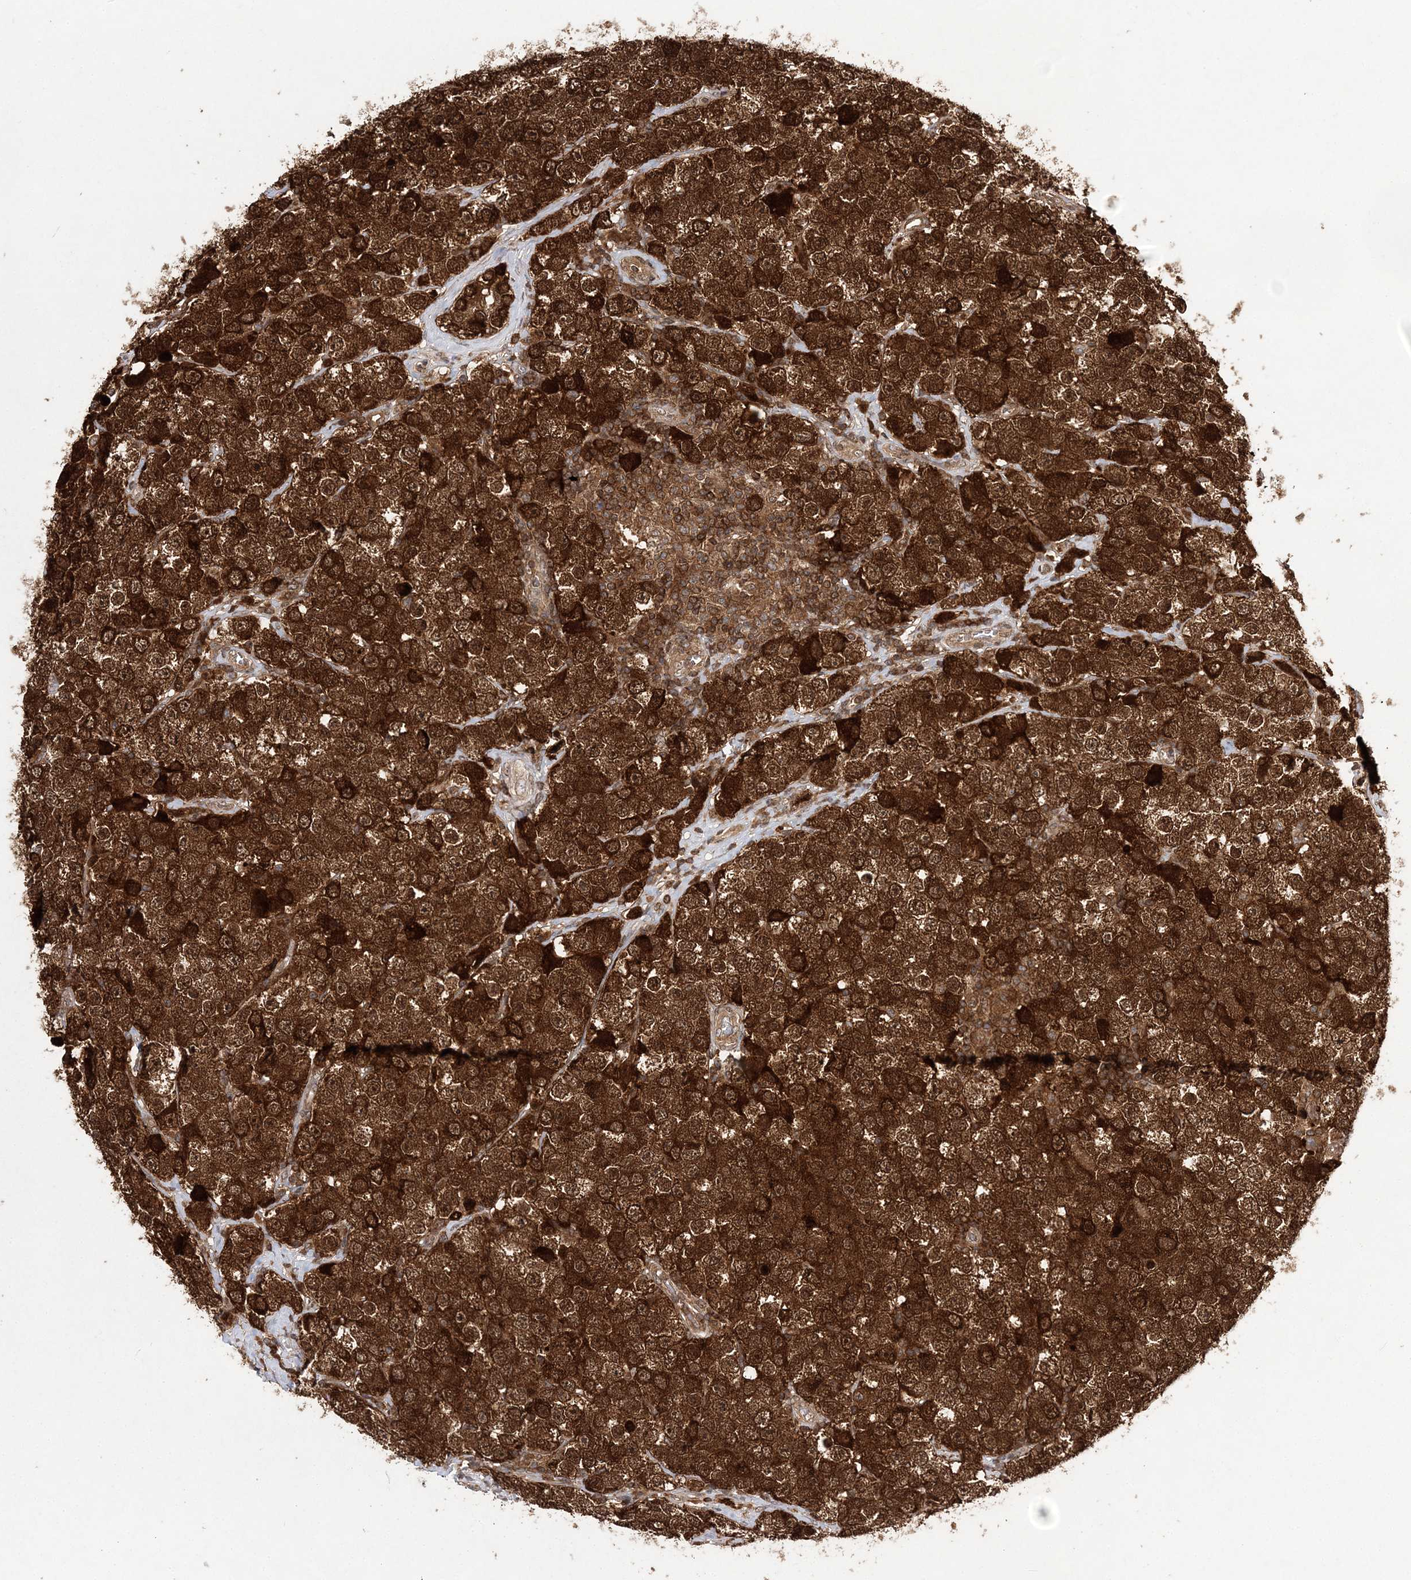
{"staining": {"intensity": "strong", "quantity": ">75%", "location": "cytoplasmic/membranous"}, "tissue": "testis cancer", "cell_type": "Tumor cells", "image_type": "cancer", "snomed": [{"axis": "morphology", "description": "Seminoma, NOS"}, {"axis": "topography", "description": "Testis"}], "caption": "Testis seminoma stained with DAB immunohistochemistry exhibits high levels of strong cytoplasmic/membranous expression in approximately >75% of tumor cells.", "gene": "NIF3L1", "patient": {"sex": "male", "age": 28}}